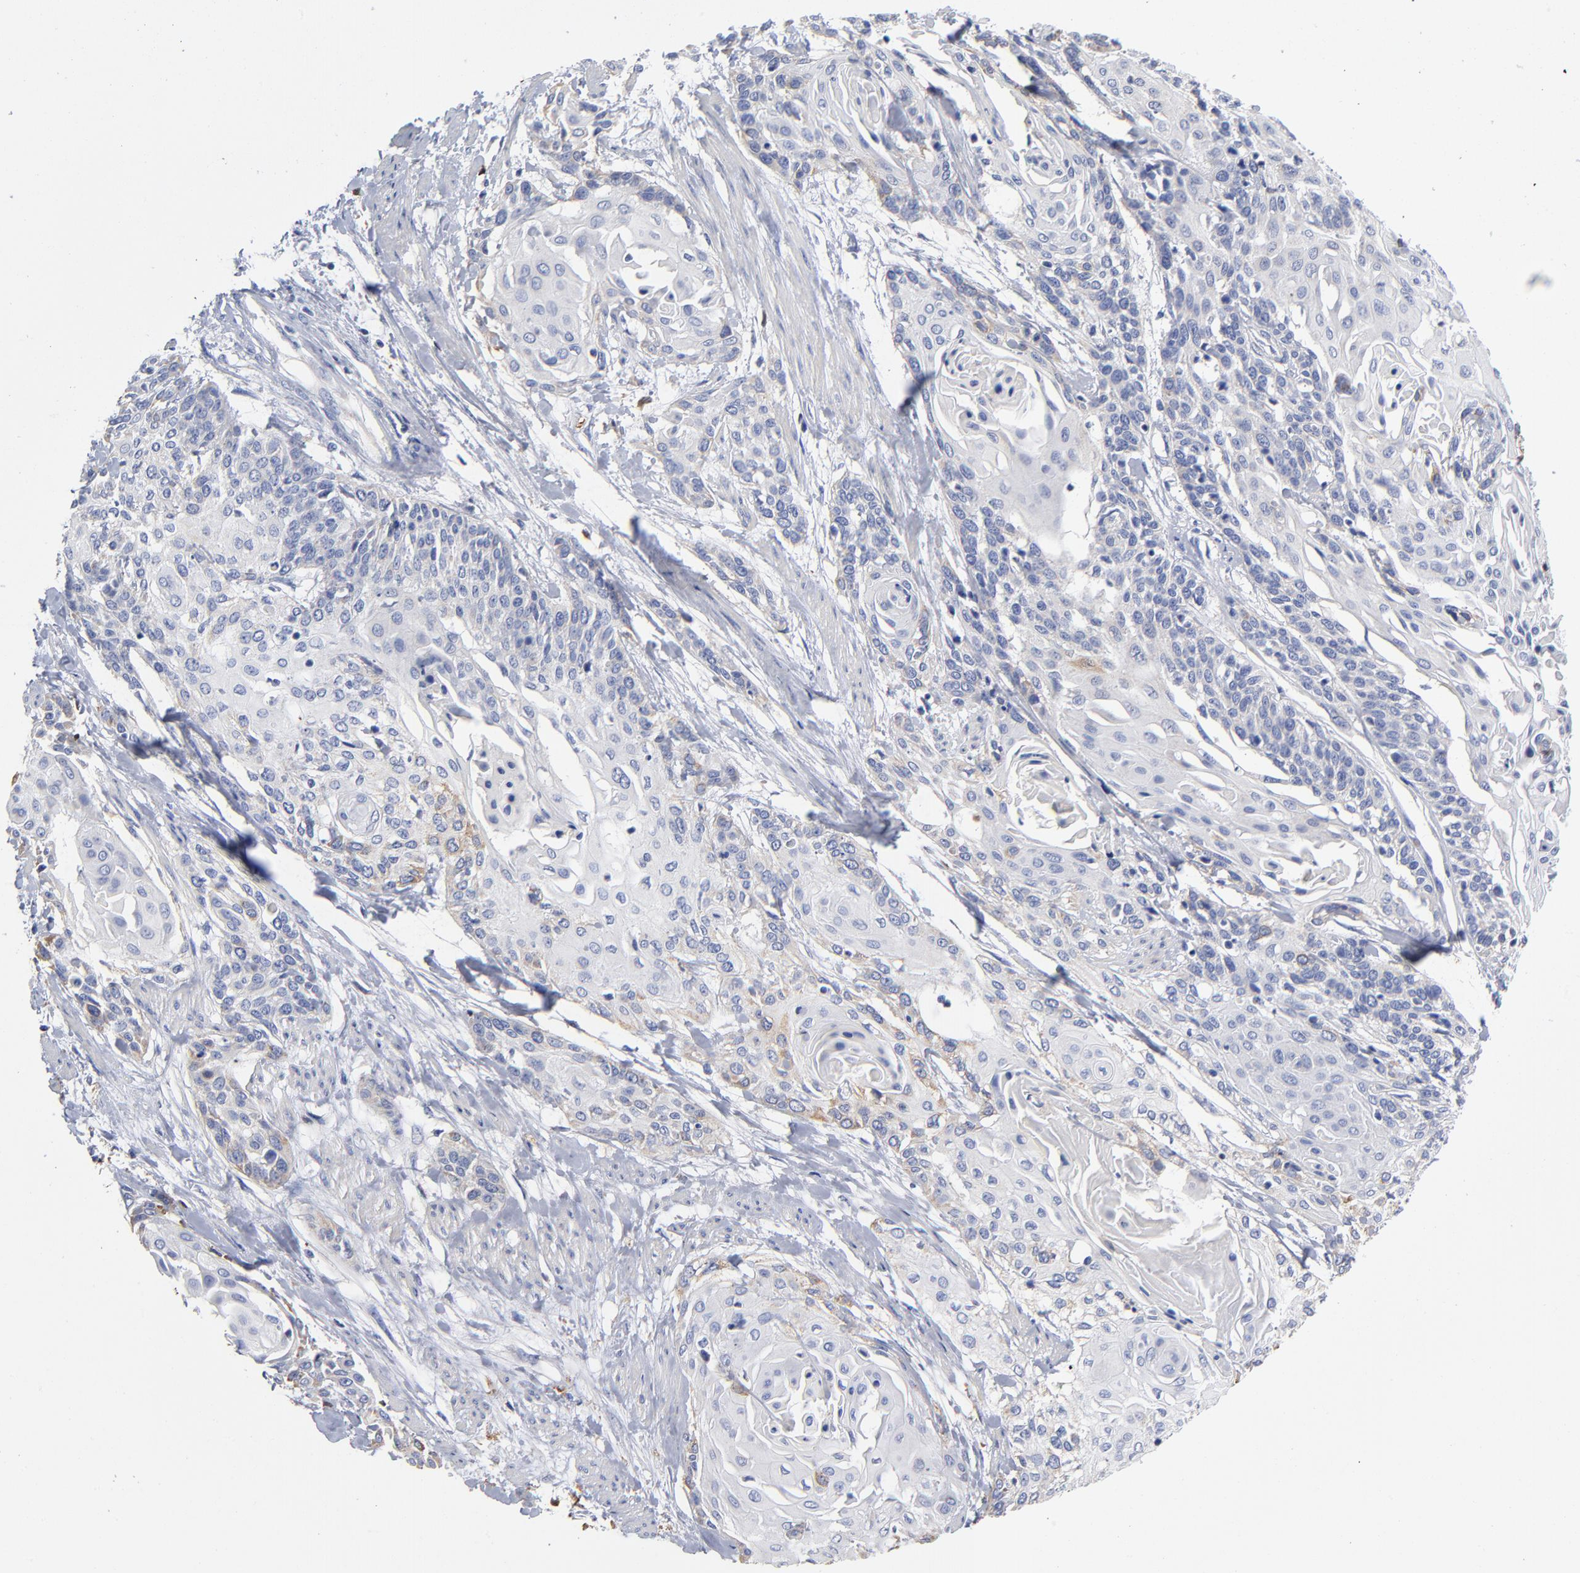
{"staining": {"intensity": "weak", "quantity": "<25%", "location": "cytoplasmic/membranous"}, "tissue": "cervical cancer", "cell_type": "Tumor cells", "image_type": "cancer", "snomed": [{"axis": "morphology", "description": "Squamous cell carcinoma, NOS"}, {"axis": "topography", "description": "Cervix"}], "caption": "A high-resolution photomicrograph shows immunohistochemistry (IHC) staining of cervical cancer (squamous cell carcinoma), which shows no significant staining in tumor cells.", "gene": "PTP4A1", "patient": {"sex": "female", "age": 57}}